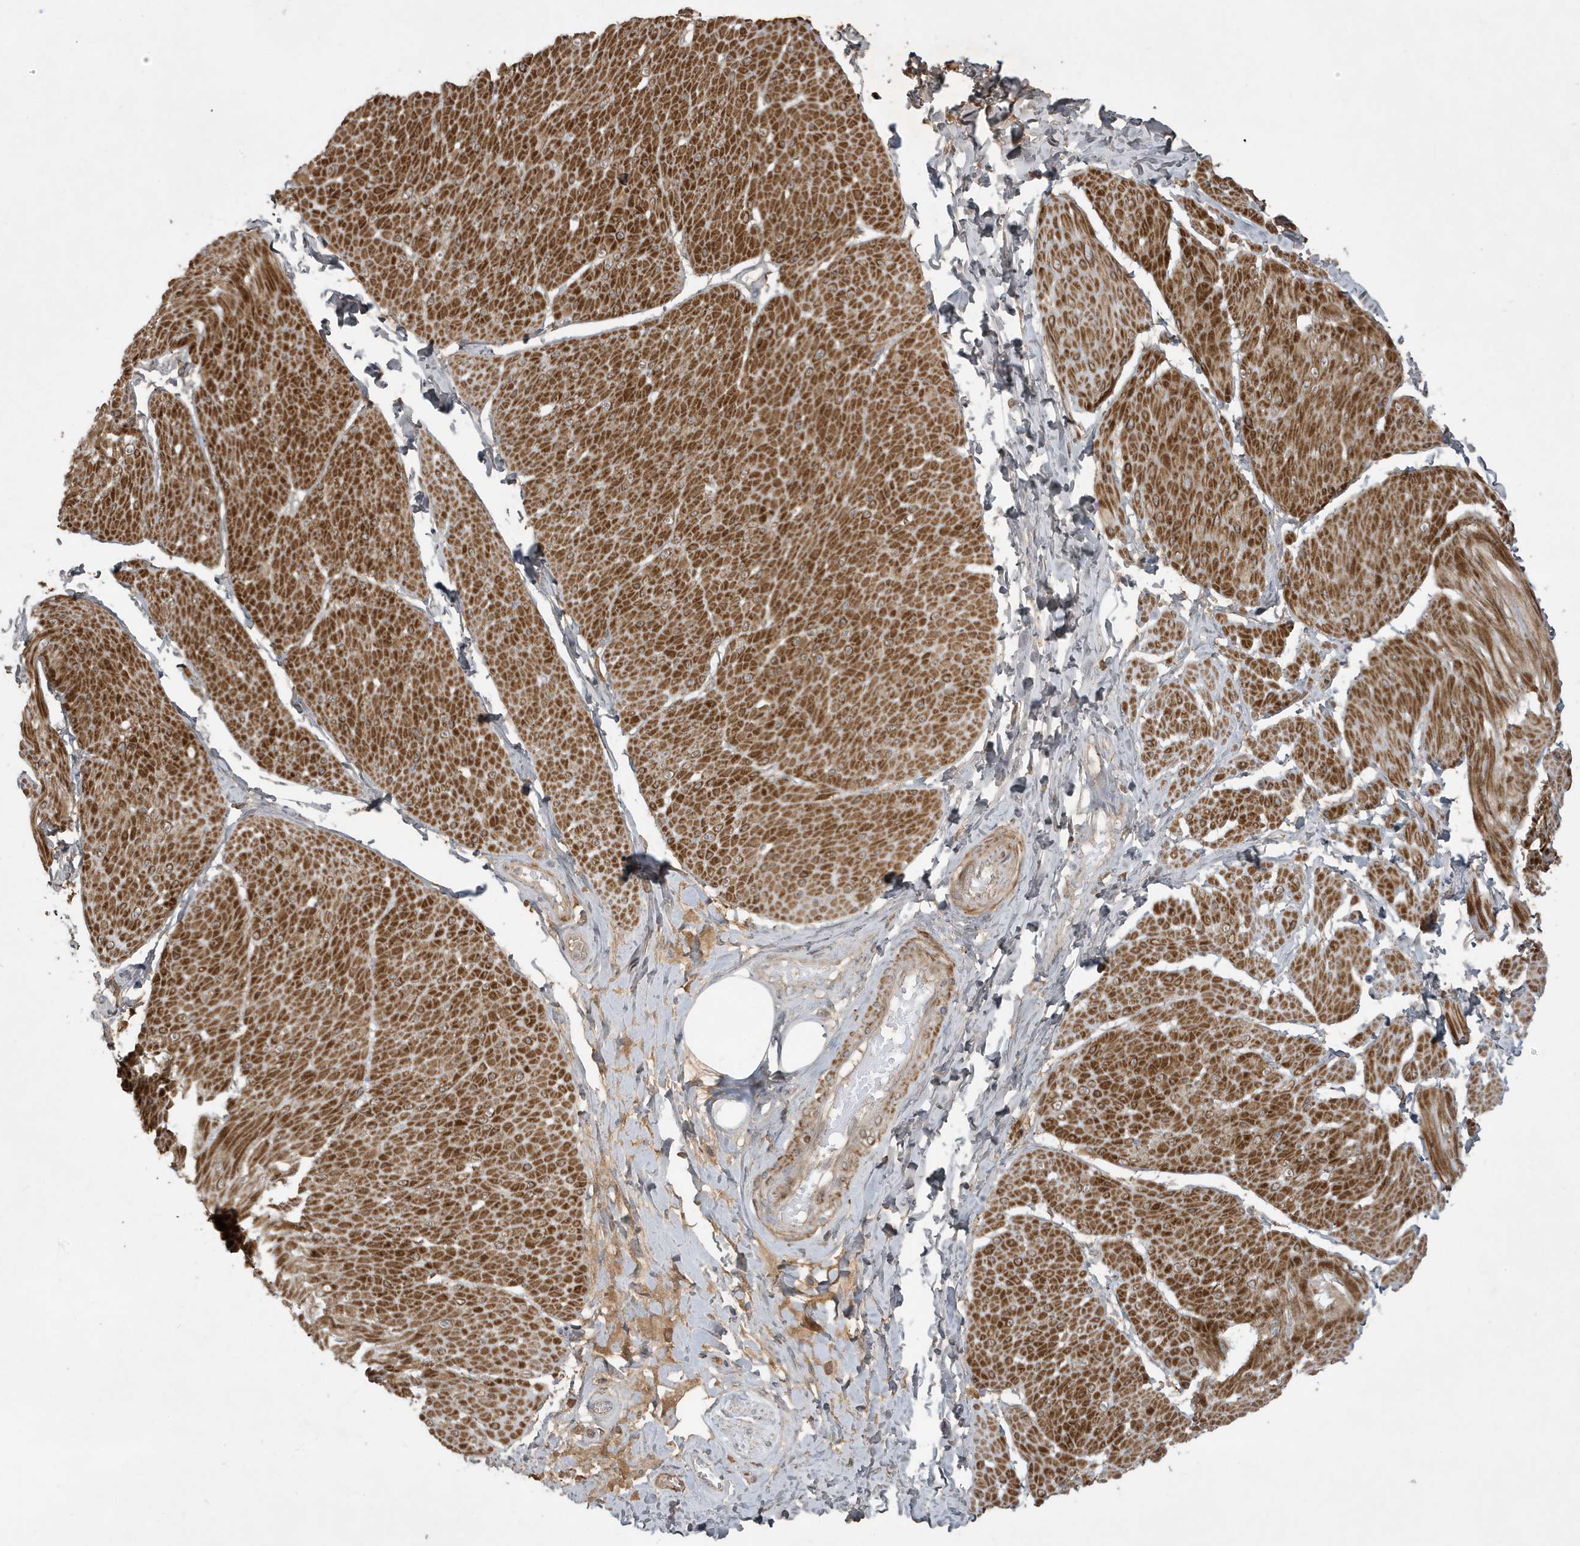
{"staining": {"intensity": "strong", "quantity": ">75%", "location": "cytoplasmic/membranous"}, "tissue": "smooth muscle", "cell_type": "Smooth muscle cells", "image_type": "normal", "snomed": [{"axis": "morphology", "description": "Urothelial carcinoma, High grade"}, {"axis": "topography", "description": "Urinary bladder"}], "caption": "DAB (3,3'-diaminobenzidine) immunohistochemical staining of benign human smooth muscle displays strong cytoplasmic/membranous protein expression in approximately >75% of smooth muscle cells. (DAB IHC with brightfield microscopy, high magnification).", "gene": "PRRT3", "patient": {"sex": "male", "age": 46}}